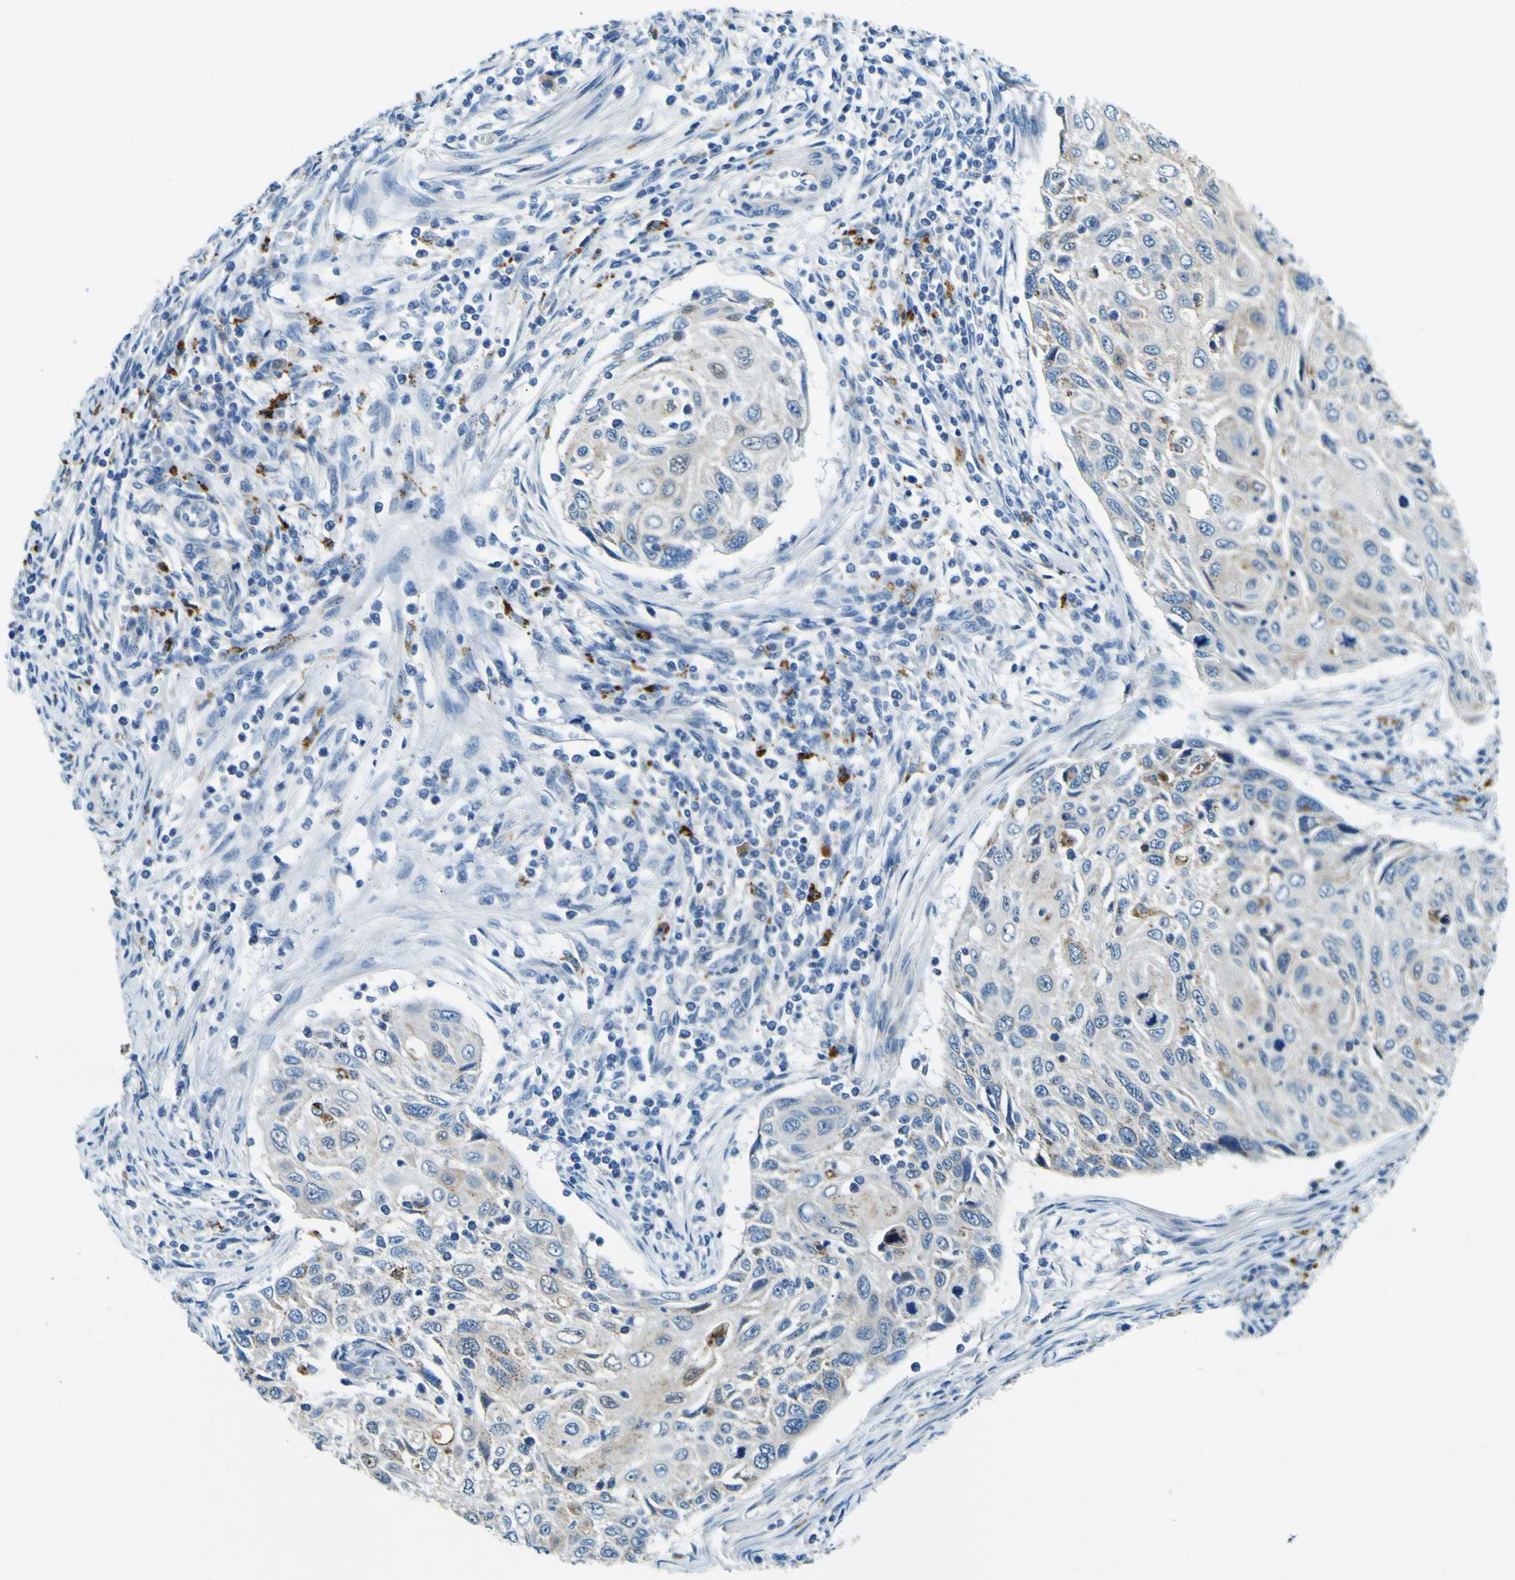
{"staining": {"intensity": "negative", "quantity": "none", "location": "none"}, "tissue": "cervical cancer", "cell_type": "Tumor cells", "image_type": "cancer", "snomed": [{"axis": "morphology", "description": "Squamous cell carcinoma, NOS"}, {"axis": "topography", "description": "Cervix"}], "caption": "This is an IHC micrograph of human cervical cancer. There is no staining in tumor cells.", "gene": "PDE9A", "patient": {"sex": "female", "age": 70}}